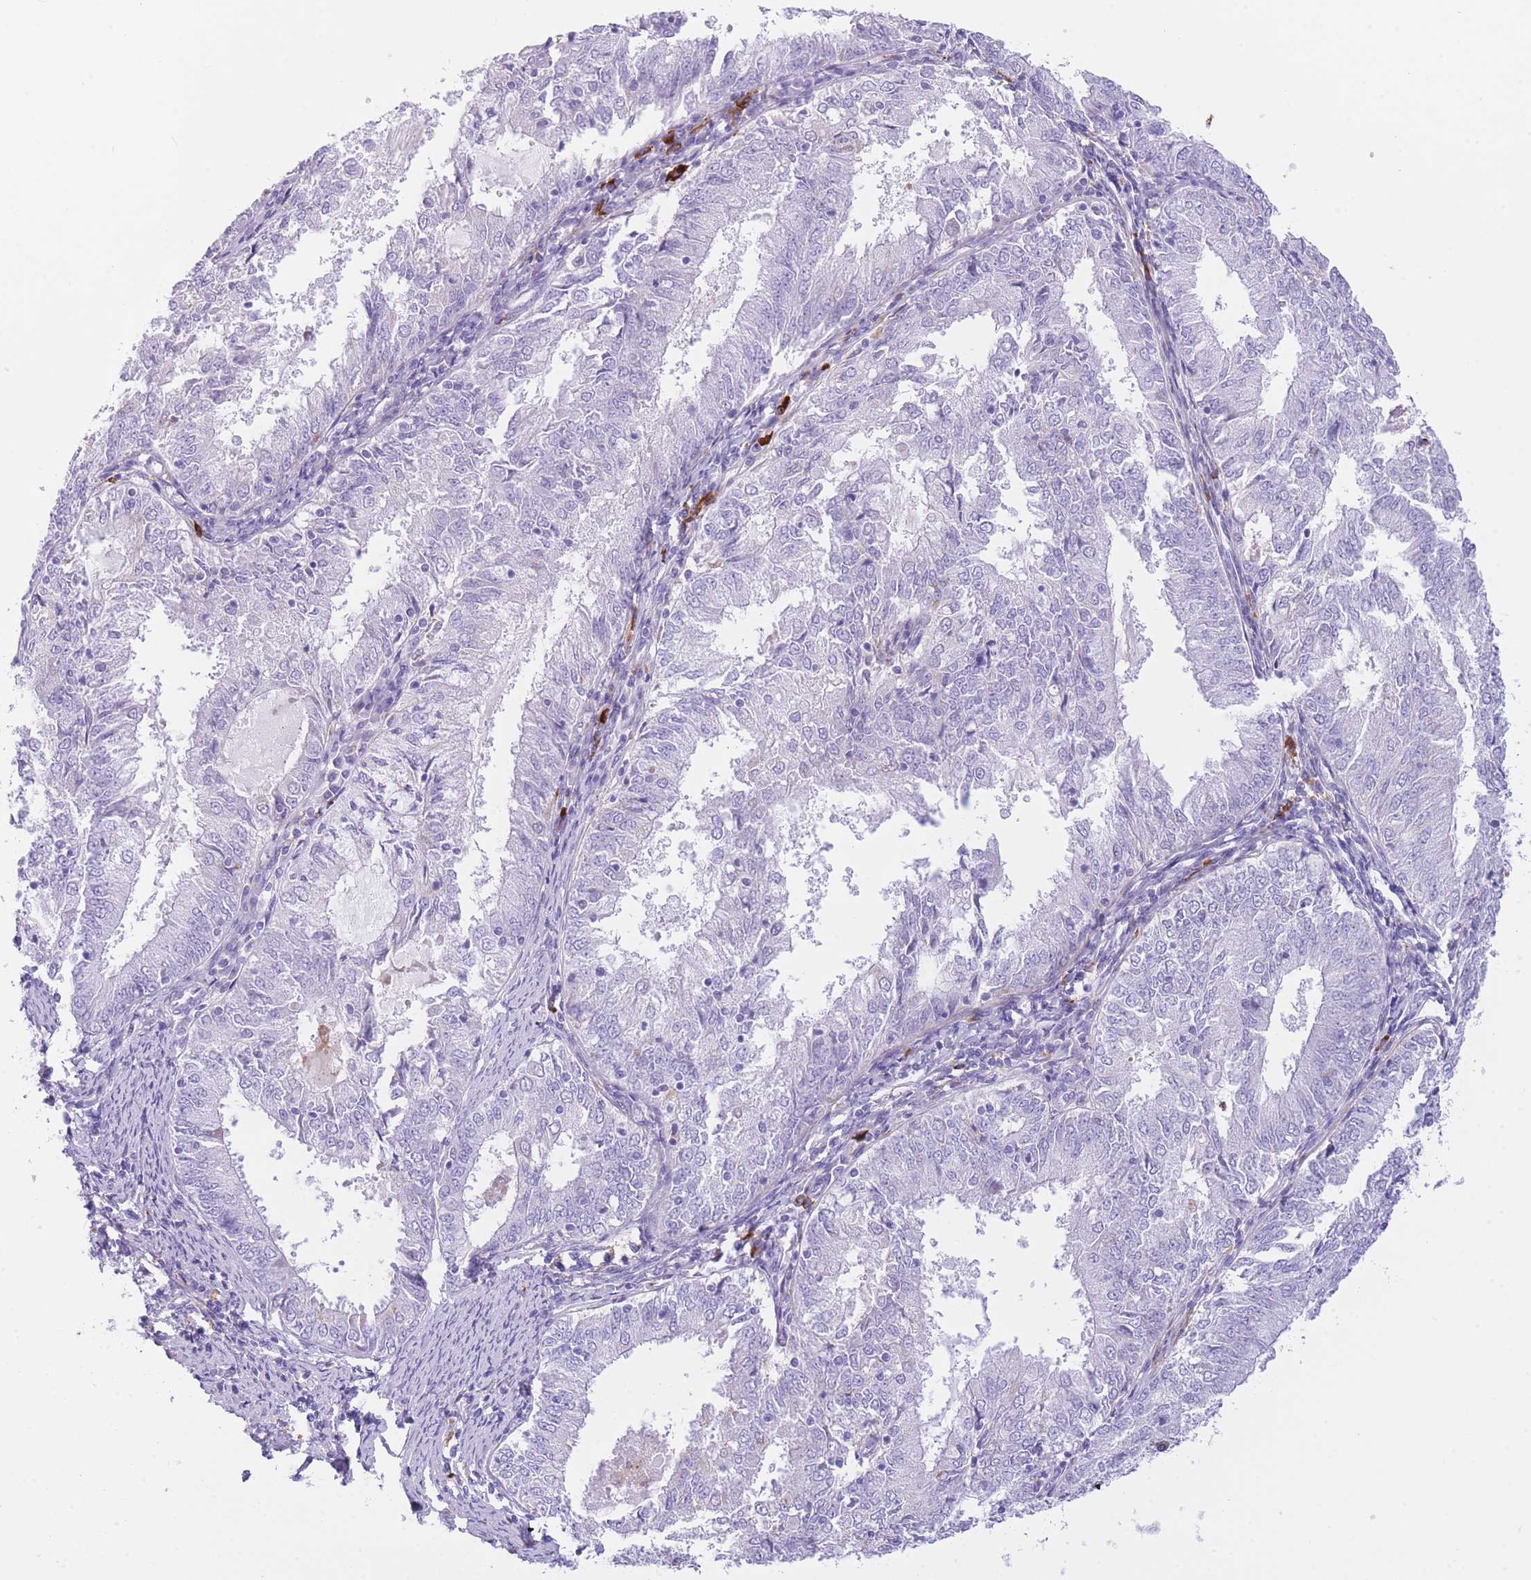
{"staining": {"intensity": "weak", "quantity": "<25%", "location": "cytoplasmic/membranous"}, "tissue": "endometrial cancer", "cell_type": "Tumor cells", "image_type": "cancer", "snomed": [{"axis": "morphology", "description": "Adenocarcinoma, NOS"}, {"axis": "topography", "description": "Endometrium"}], "caption": "Immunohistochemistry (IHC) of adenocarcinoma (endometrial) displays no expression in tumor cells.", "gene": "PLBD1", "patient": {"sex": "female", "age": 57}}